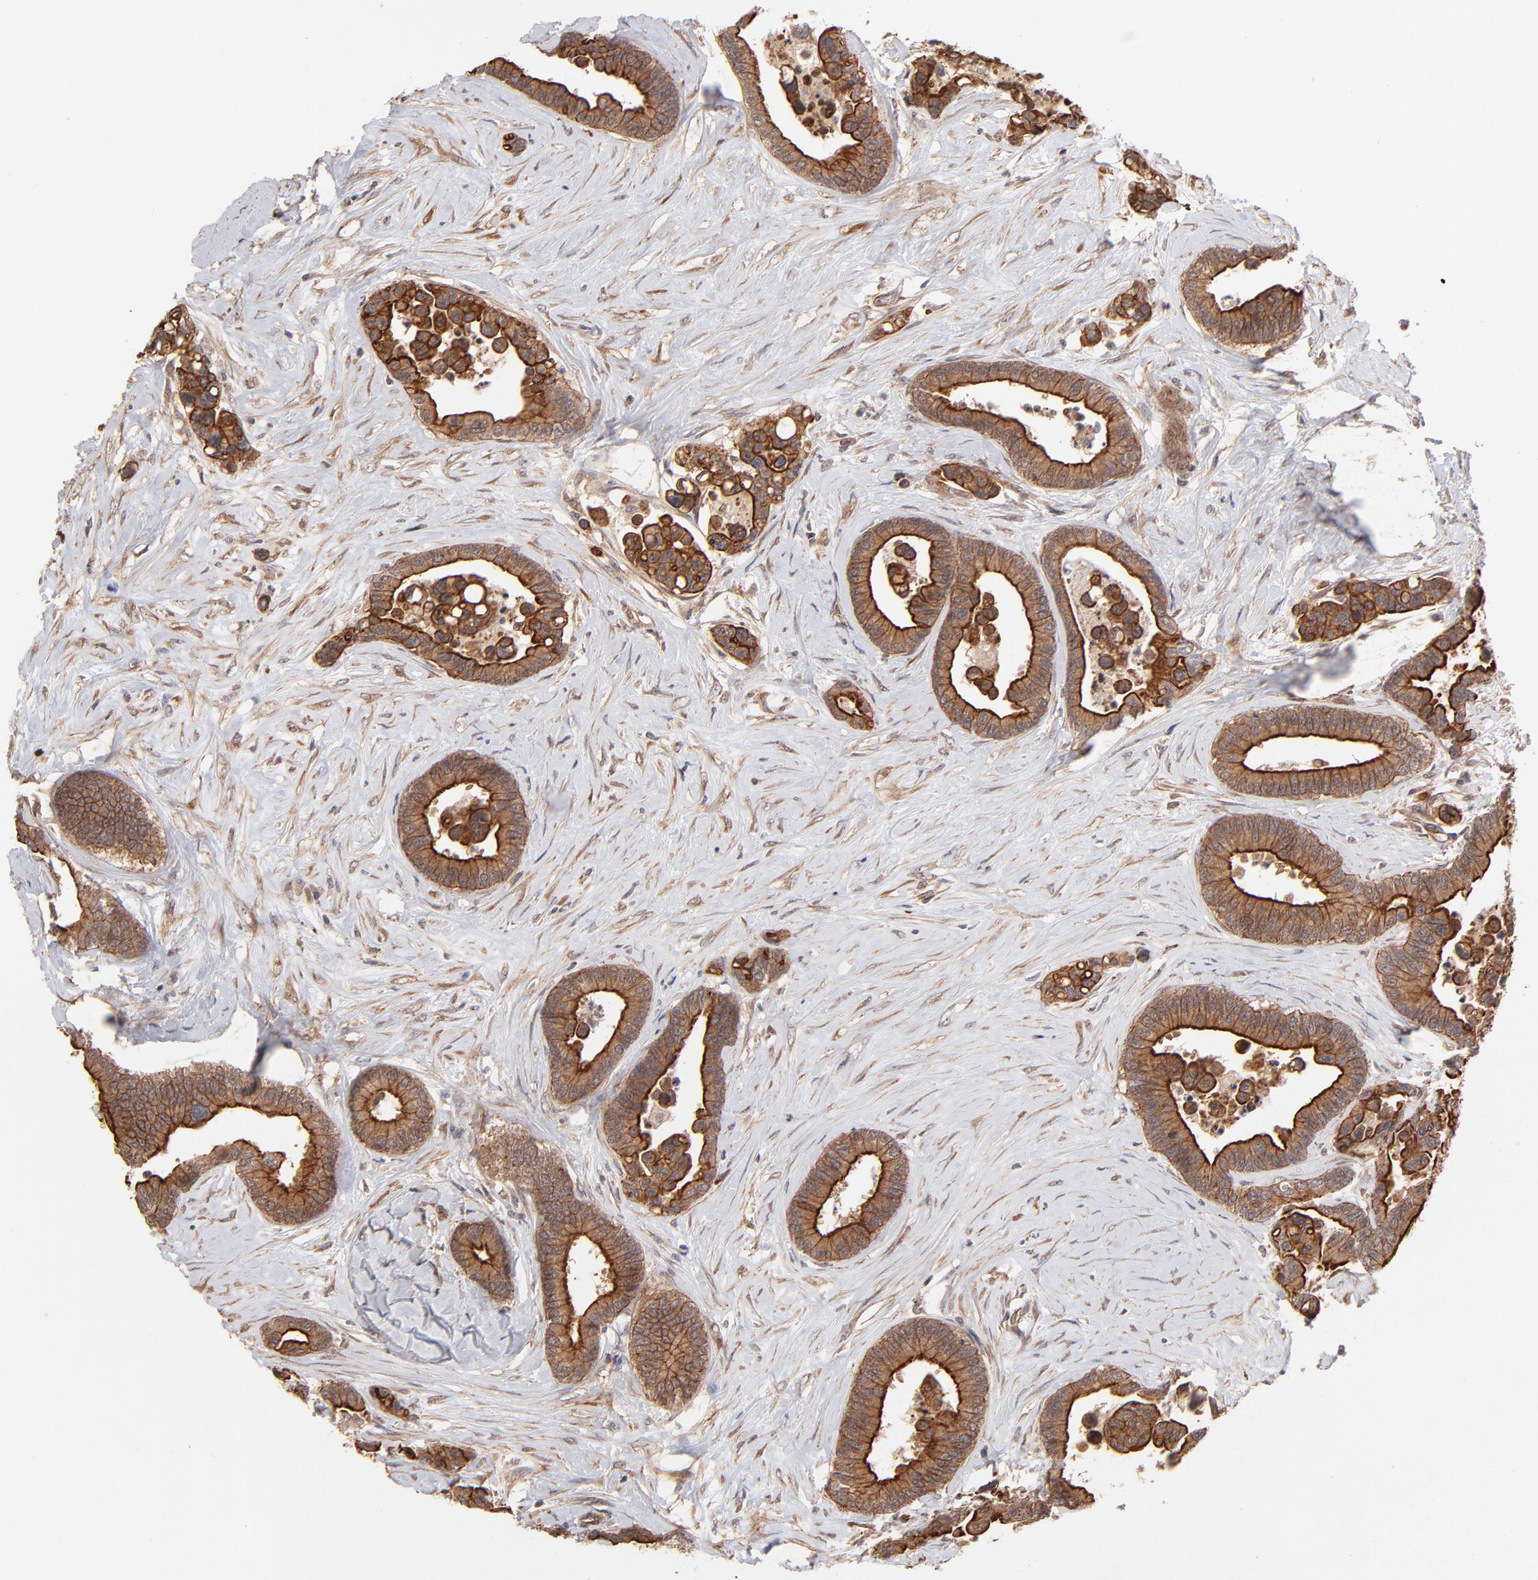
{"staining": {"intensity": "strong", "quantity": ">75%", "location": "cytoplasmic/membranous"}, "tissue": "colorectal cancer", "cell_type": "Tumor cells", "image_type": "cancer", "snomed": [{"axis": "morphology", "description": "Adenocarcinoma, NOS"}, {"axis": "topography", "description": "Colon"}], "caption": "Colorectal cancer stained for a protein exhibits strong cytoplasmic/membranous positivity in tumor cells. The staining is performed using DAB brown chromogen to label protein expression. The nuclei are counter-stained blue using hematoxylin.", "gene": "STAP2", "patient": {"sex": "male", "age": 82}}